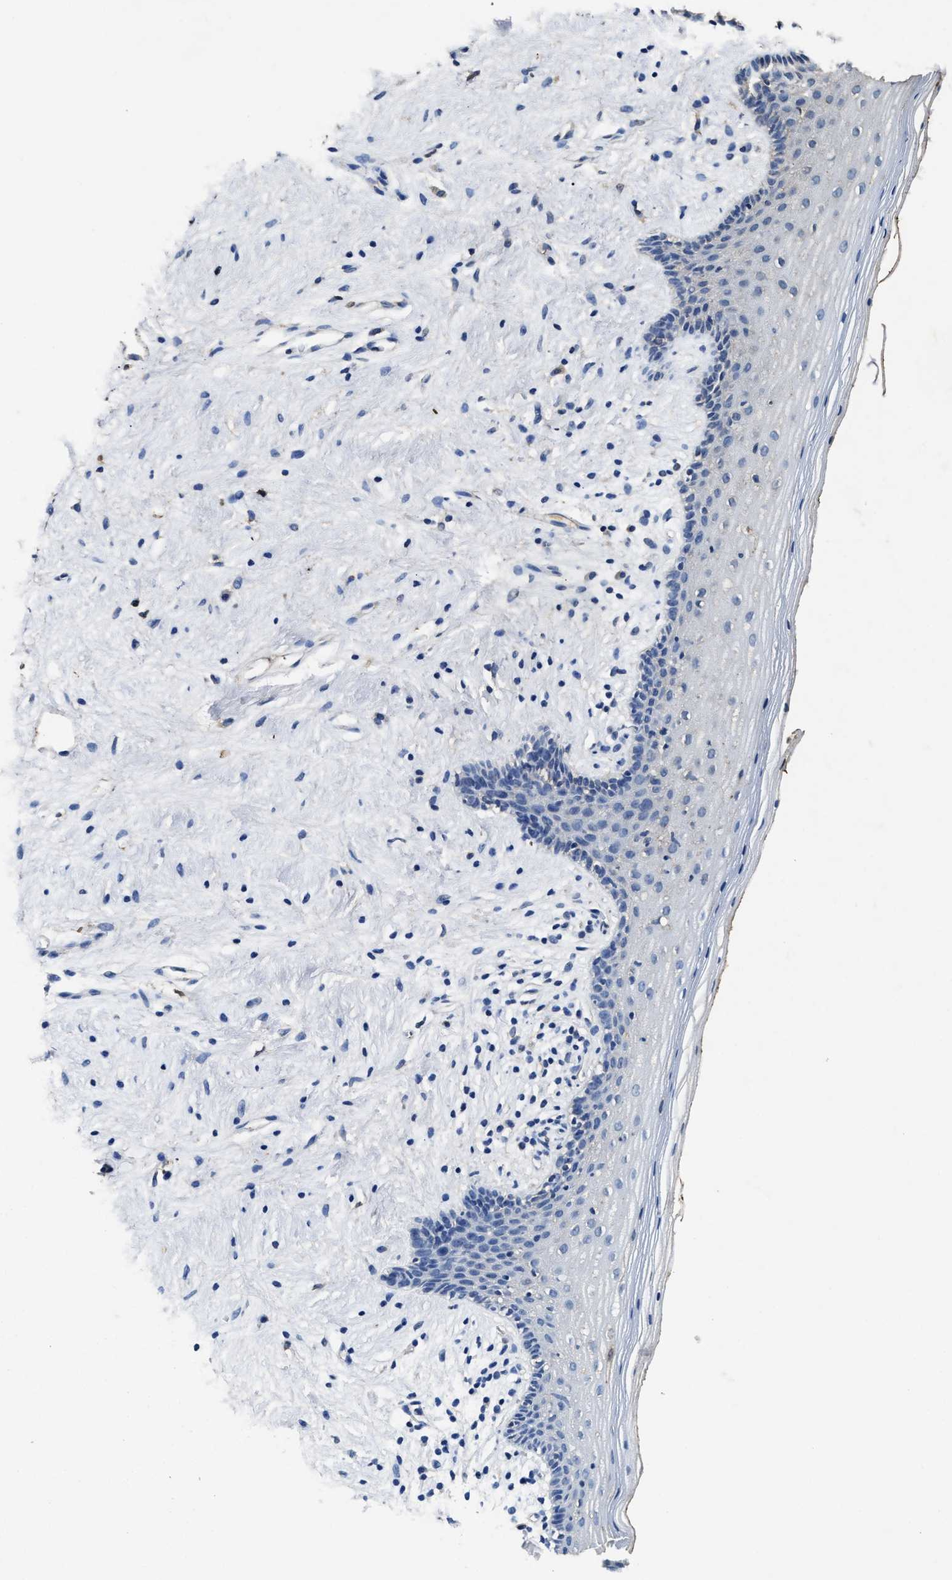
{"staining": {"intensity": "negative", "quantity": "none", "location": "none"}, "tissue": "vagina", "cell_type": "Squamous epithelial cells", "image_type": "normal", "snomed": [{"axis": "morphology", "description": "Normal tissue, NOS"}, {"axis": "topography", "description": "Vagina"}], "caption": "DAB (3,3'-diaminobenzidine) immunohistochemical staining of unremarkable human vagina reveals no significant staining in squamous epithelial cells.", "gene": "PDAP1", "patient": {"sex": "female", "age": 44}}